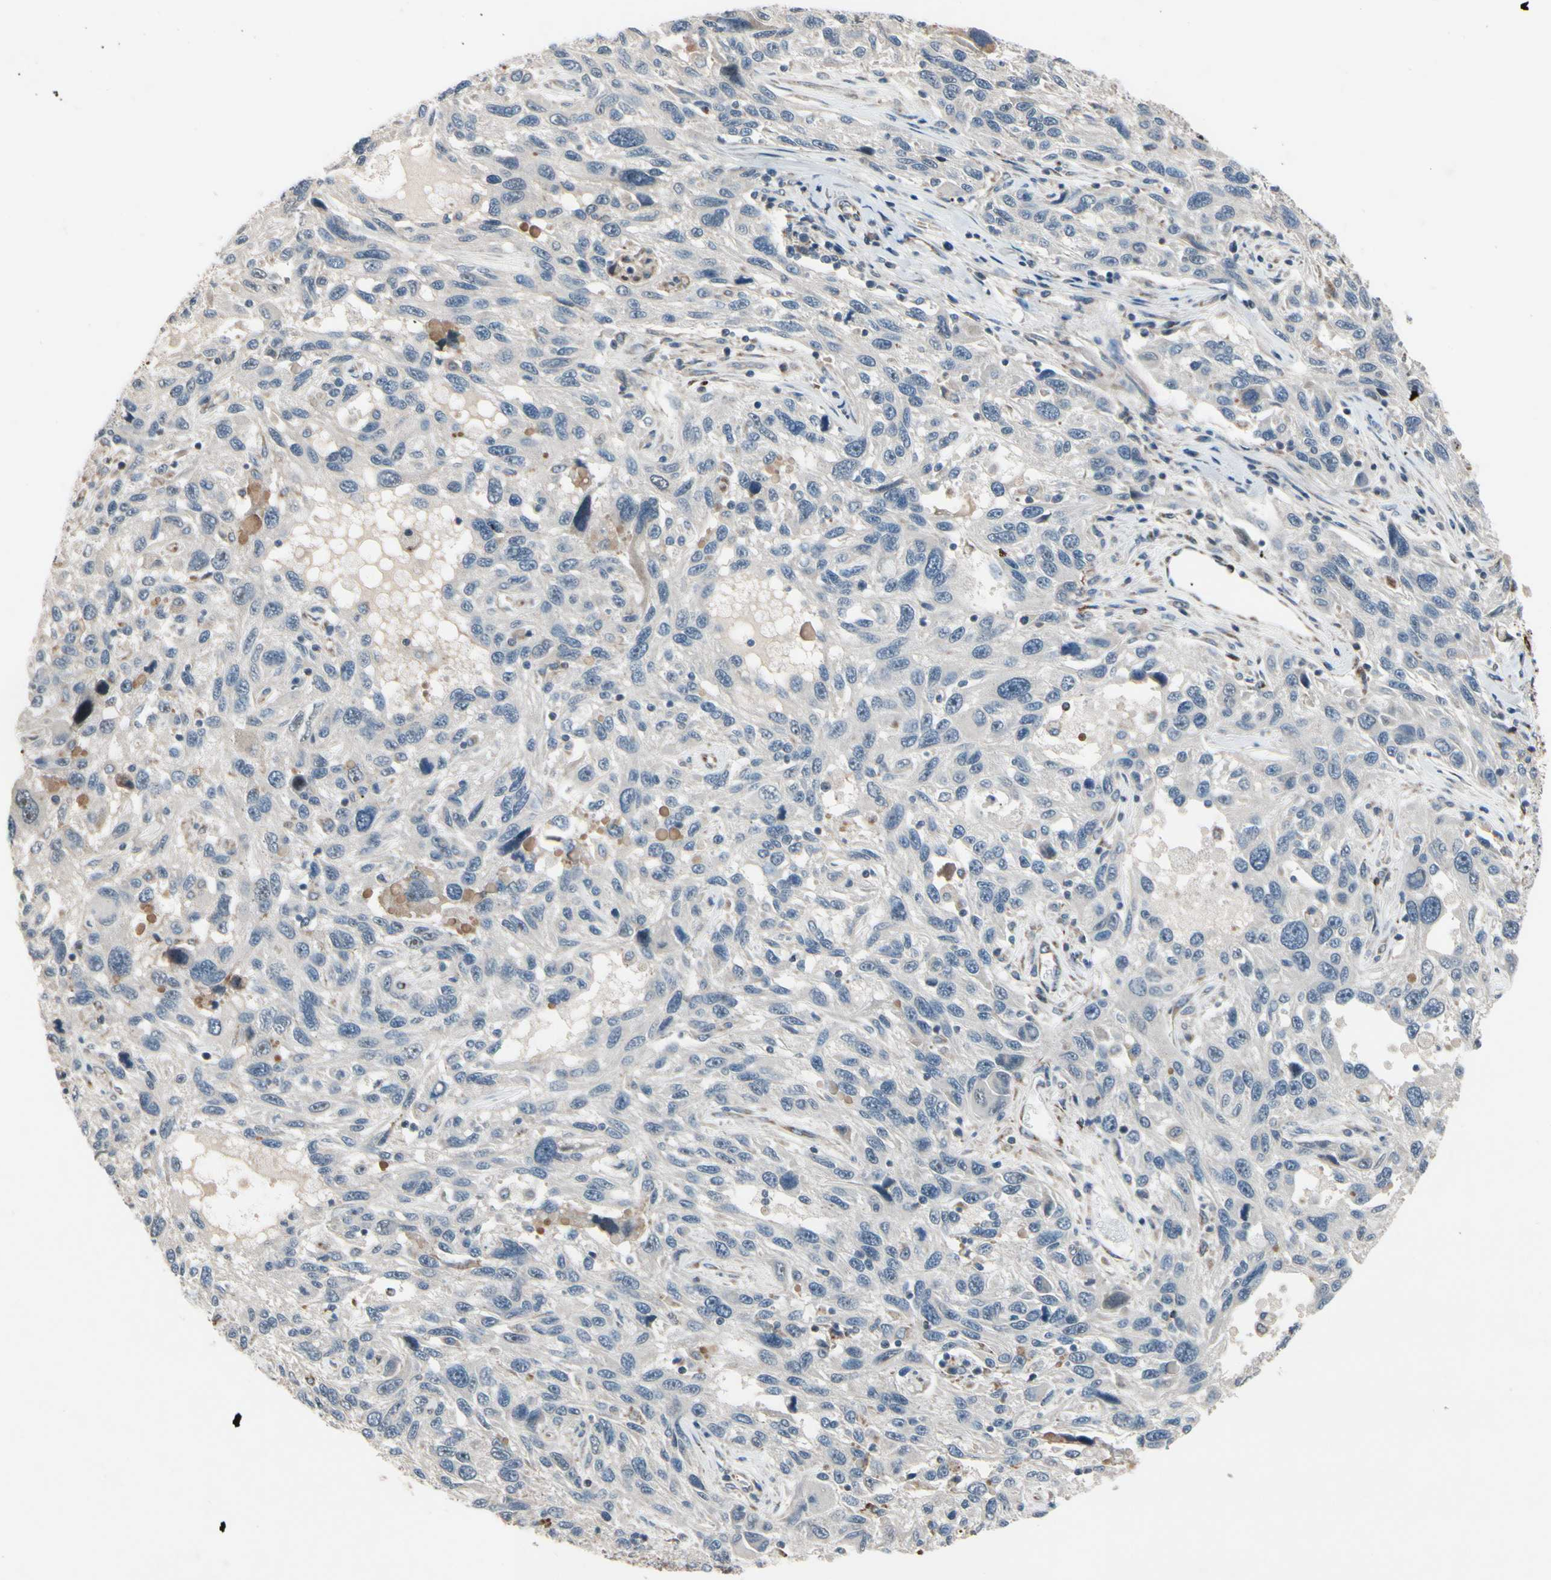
{"staining": {"intensity": "weak", "quantity": ">75%", "location": "cytoplasmic/membranous"}, "tissue": "melanoma", "cell_type": "Tumor cells", "image_type": "cancer", "snomed": [{"axis": "morphology", "description": "Malignant melanoma, NOS"}, {"axis": "topography", "description": "Skin"}], "caption": "Malignant melanoma was stained to show a protein in brown. There is low levels of weak cytoplasmic/membranous positivity in approximately >75% of tumor cells.", "gene": "CPT1A", "patient": {"sex": "male", "age": 53}}